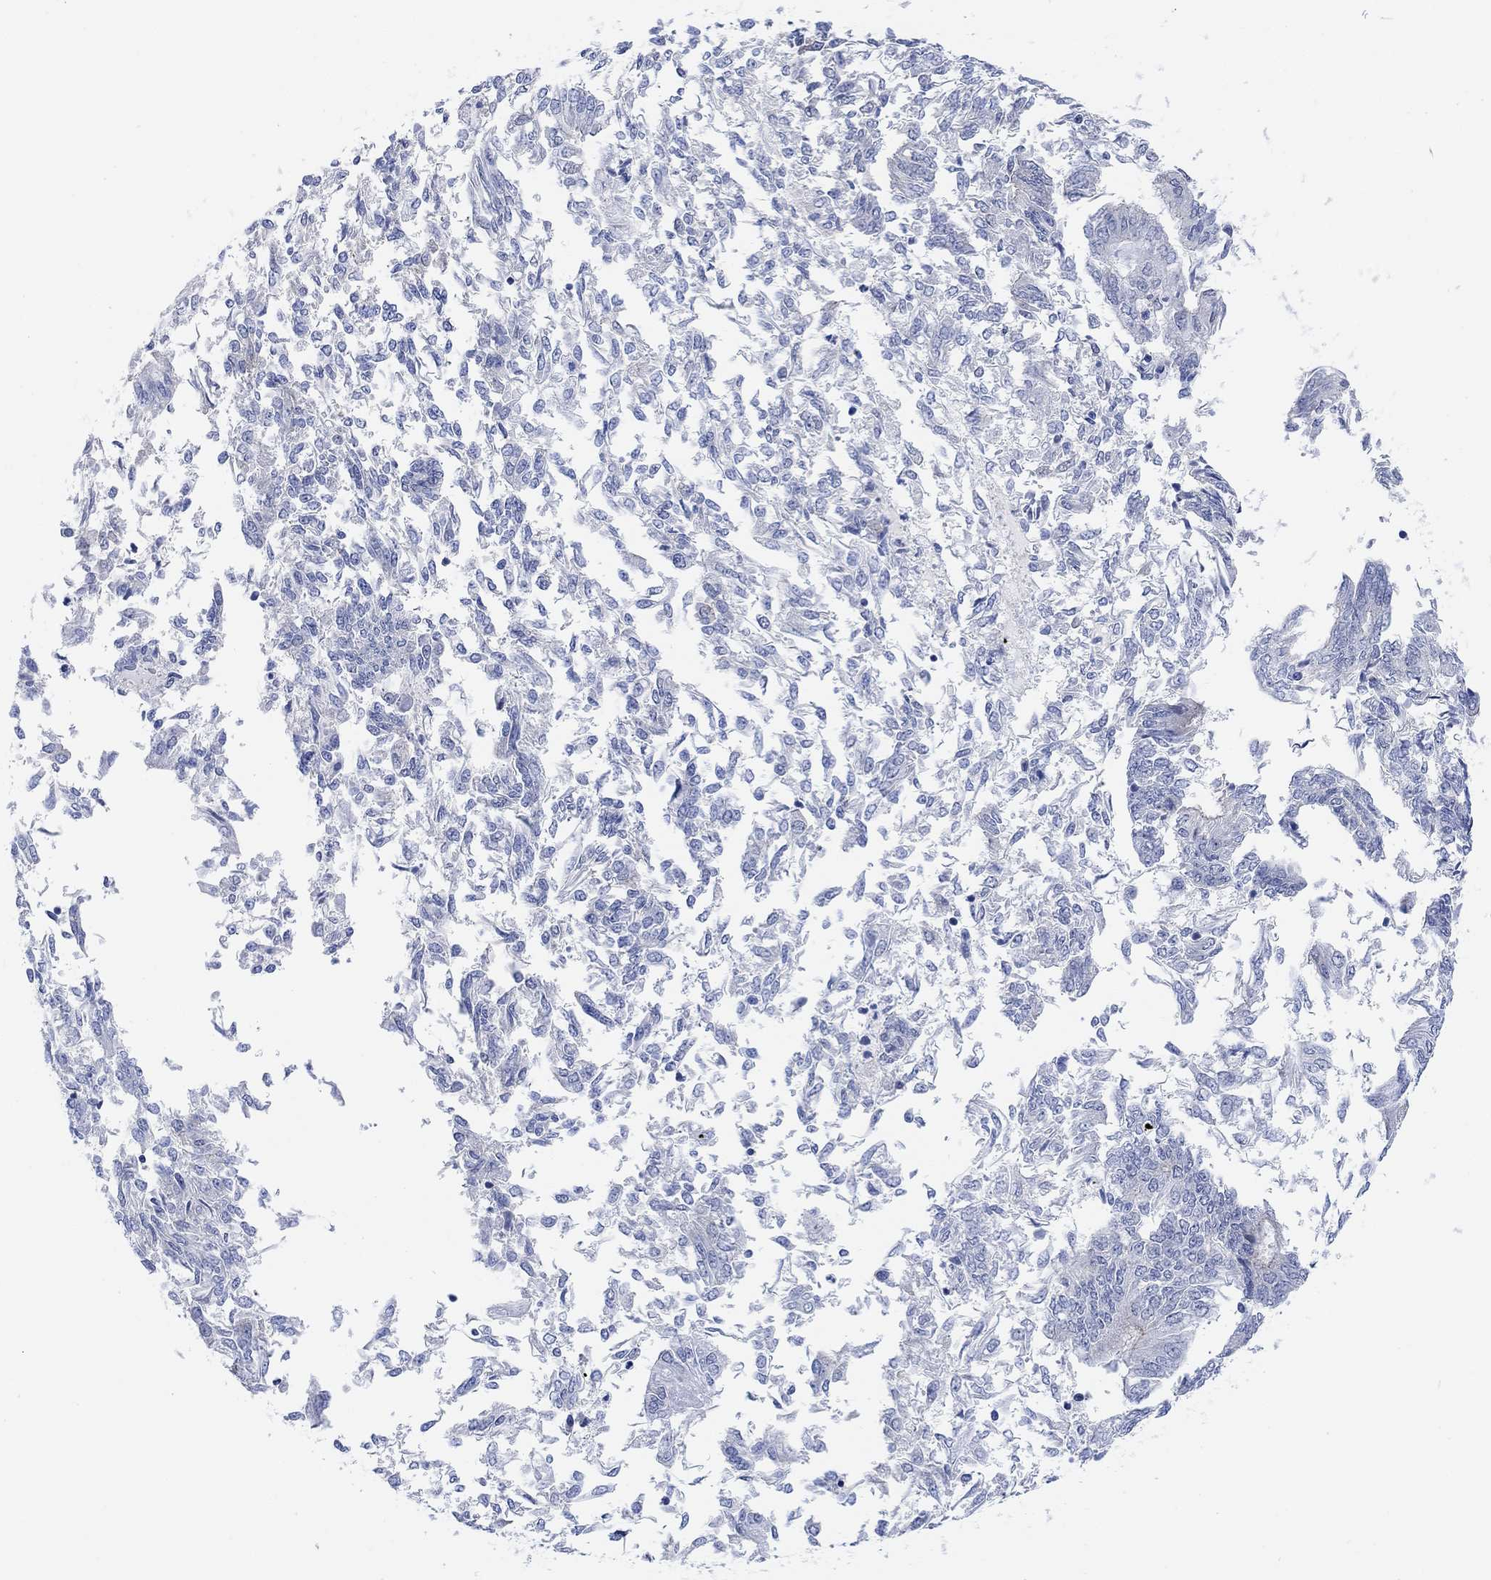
{"staining": {"intensity": "negative", "quantity": "none", "location": "none"}, "tissue": "endometrial cancer", "cell_type": "Tumor cells", "image_type": "cancer", "snomed": [{"axis": "morphology", "description": "Adenocarcinoma, NOS"}, {"axis": "topography", "description": "Endometrium"}], "caption": "DAB immunohistochemical staining of human endometrial adenocarcinoma shows no significant positivity in tumor cells.", "gene": "RIMS1", "patient": {"sex": "female", "age": 58}}